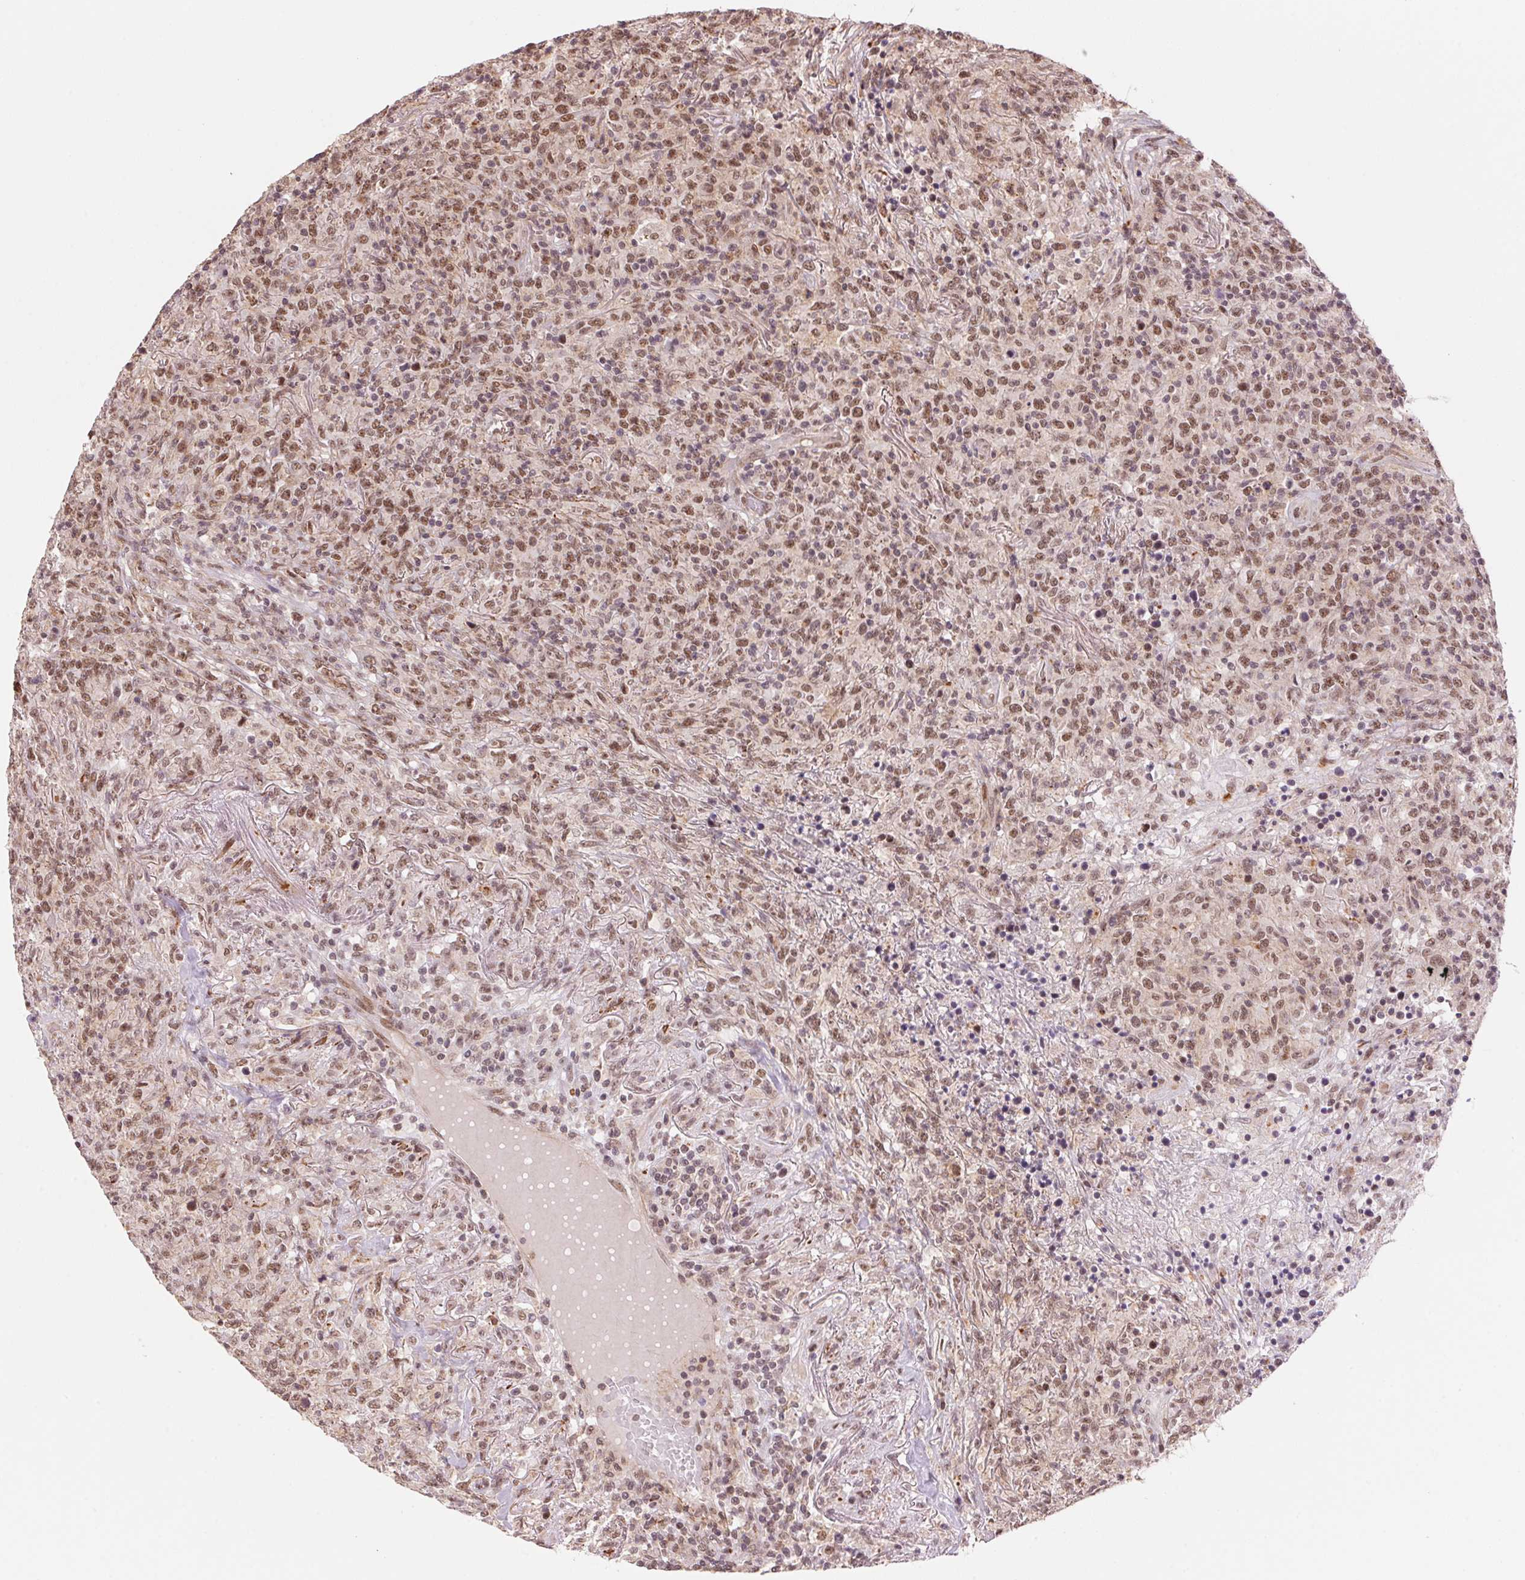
{"staining": {"intensity": "moderate", "quantity": ">75%", "location": "nuclear"}, "tissue": "lymphoma", "cell_type": "Tumor cells", "image_type": "cancer", "snomed": [{"axis": "morphology", "description": "Malignant lymphoma, non-Hodgkin's type, High grade"}, {"axis": "topography", "description": "Lung"}], "caption": "This histopathology image displays lymphoma stained with immunohistochemistry (IHC) to label a protein in brown. The nuclear of tumor cells show moderate positivity for the protein. Nuclei are counter-stained blue.", "gene": "HNRNPDL", "patient": {"sex": "male", "age": 79}}